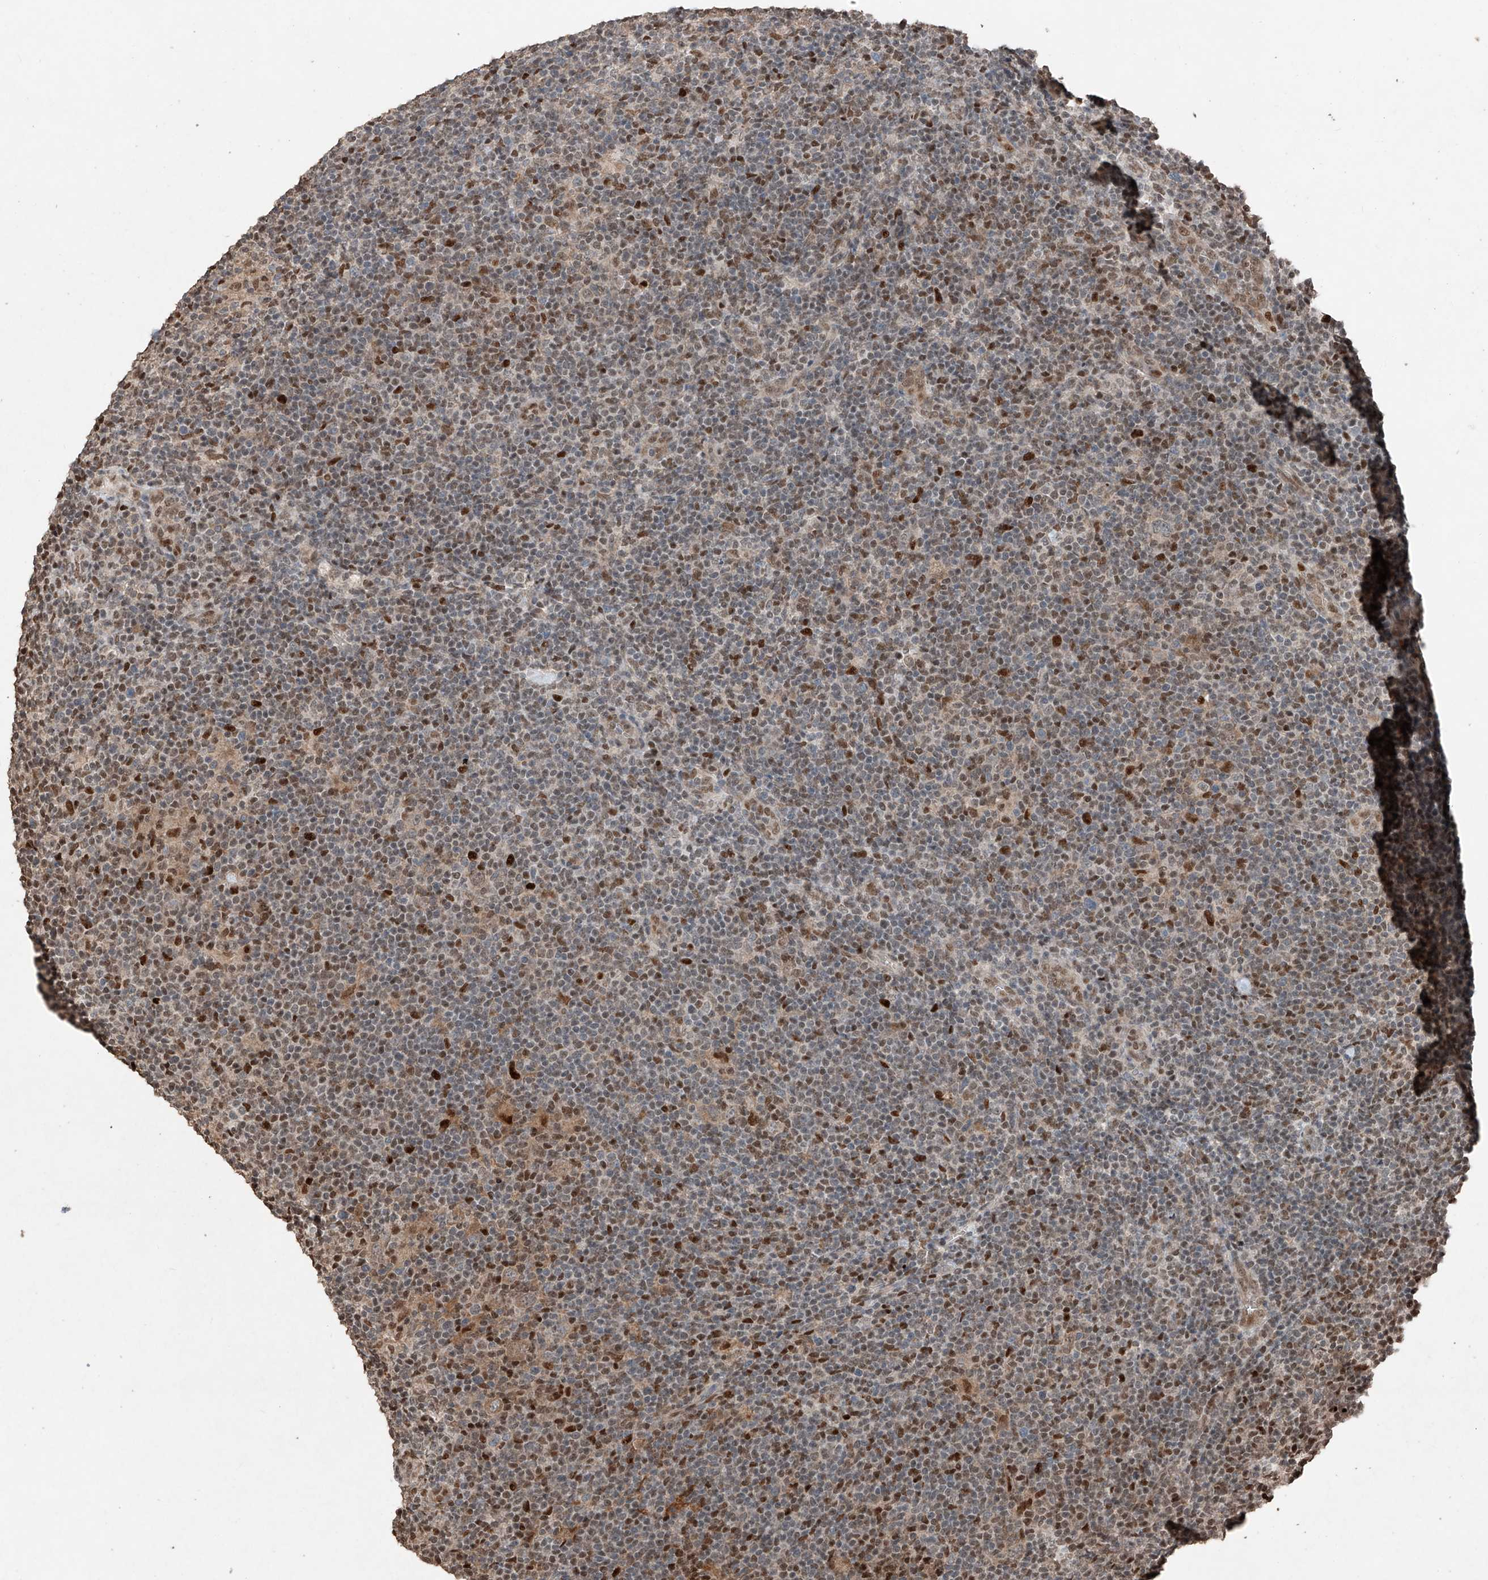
{"staining": {"intensity": "negative", "quantity": "none", "location": "none"}, "tissue": "lymphoma", "cell_type": "Tumor cells", "image_type": "cancer", "snomed": [{"axis": "morphology", "description": "Hodgkin's disease, NOS"}, {"axis": "topography", "description": "Lymph node"}], "caption": "There is no significant staining in tumor cells of lymphoma. The staining was performed using DAB to visualize the protein expression in brown, while the nuclei were stained in blue with hematoxylin (Magnification: 20x).", "gene": "RMND1", "patient": {"sex": "female", "age": 57}}